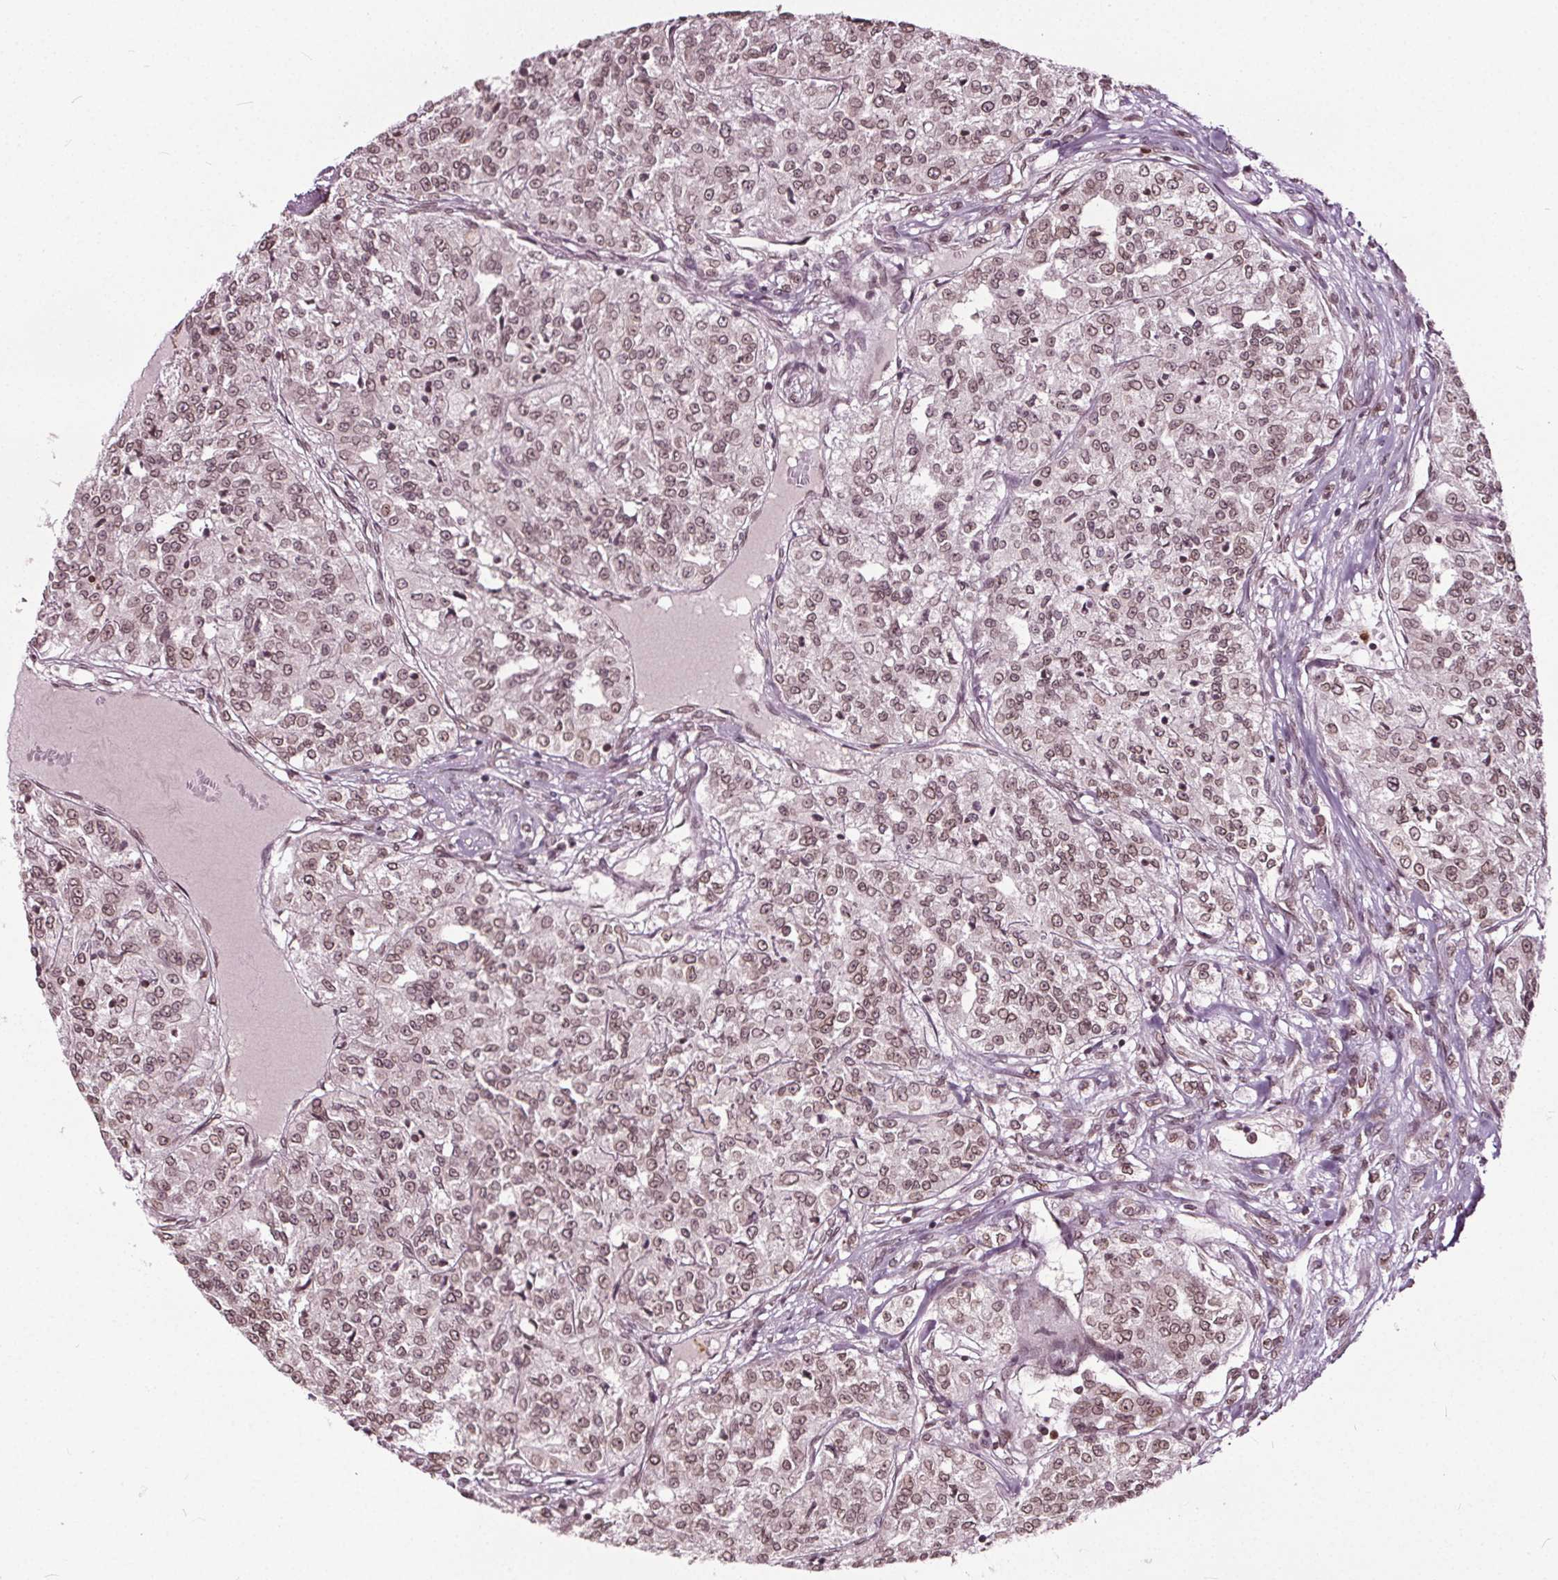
{"staining": {"intensity": "moderate", "quantity": ">75%", "location": "cytoplasmic/membranous,nuclear"}, "tissue": "renal cancer", "cell_type": "Tumor cells", "image_type": "cancer", "snomed": [{"axis": "morphology", "description": "Adenocarcinoma, NOS"}, {"axis": "topography", "description": "Kidney"}], "caption": "Immunohistochemistry (IHC) (DAB (3,3'-diaminobenzidine)) staining of human renal cancer shows moderate cytoplasmic/membranous and nuclear protein positivity in about >75% of tumor cells.", "gene": "TTC39C", "patient": {"sex": "female", "age": 63}}